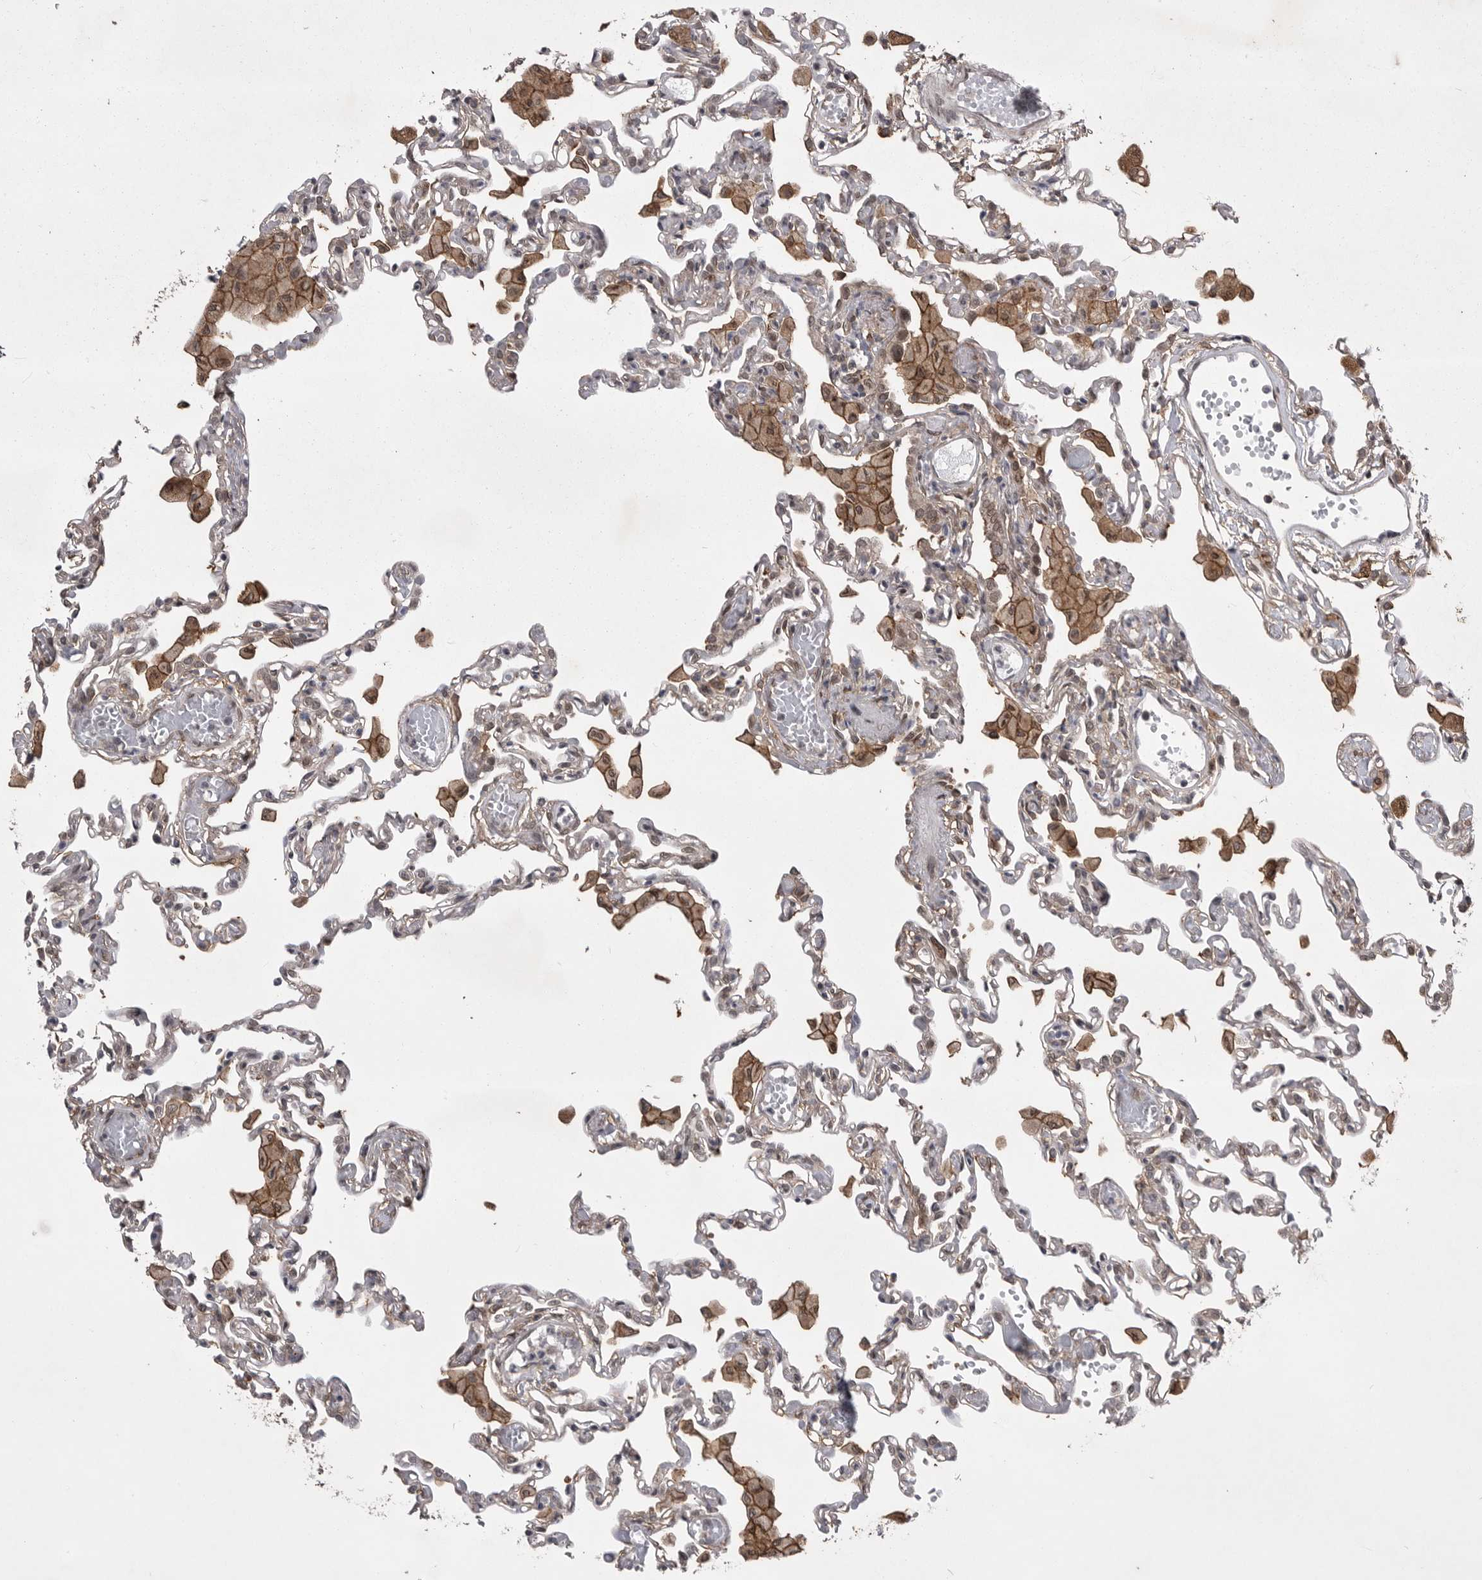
{"staining": {"intensity": "weak", "quantity": "25%-75%", "location": "cytoplasmic/membranous"}, "tissue": "lung", "cell_type": "Alveolar cells", "image_type": "normal", "snomed": [{"axis": "morphology", "description": "Normal tissue, NOS"}, {"axis": "topography", "description": "Bronchus"}, {"axis": "topography", "description": "Lung"}], "caption": "A brown stain labels weak cytoplasmic/membranous staining of a protein in alveolar cells of benign lung. Using DAB (brown) and hematoxylin (blue) stains, captured at high magnification using brightfield microscopy.", "gene": "ABL1", "patient": {"sex": "female", "age": 49}}